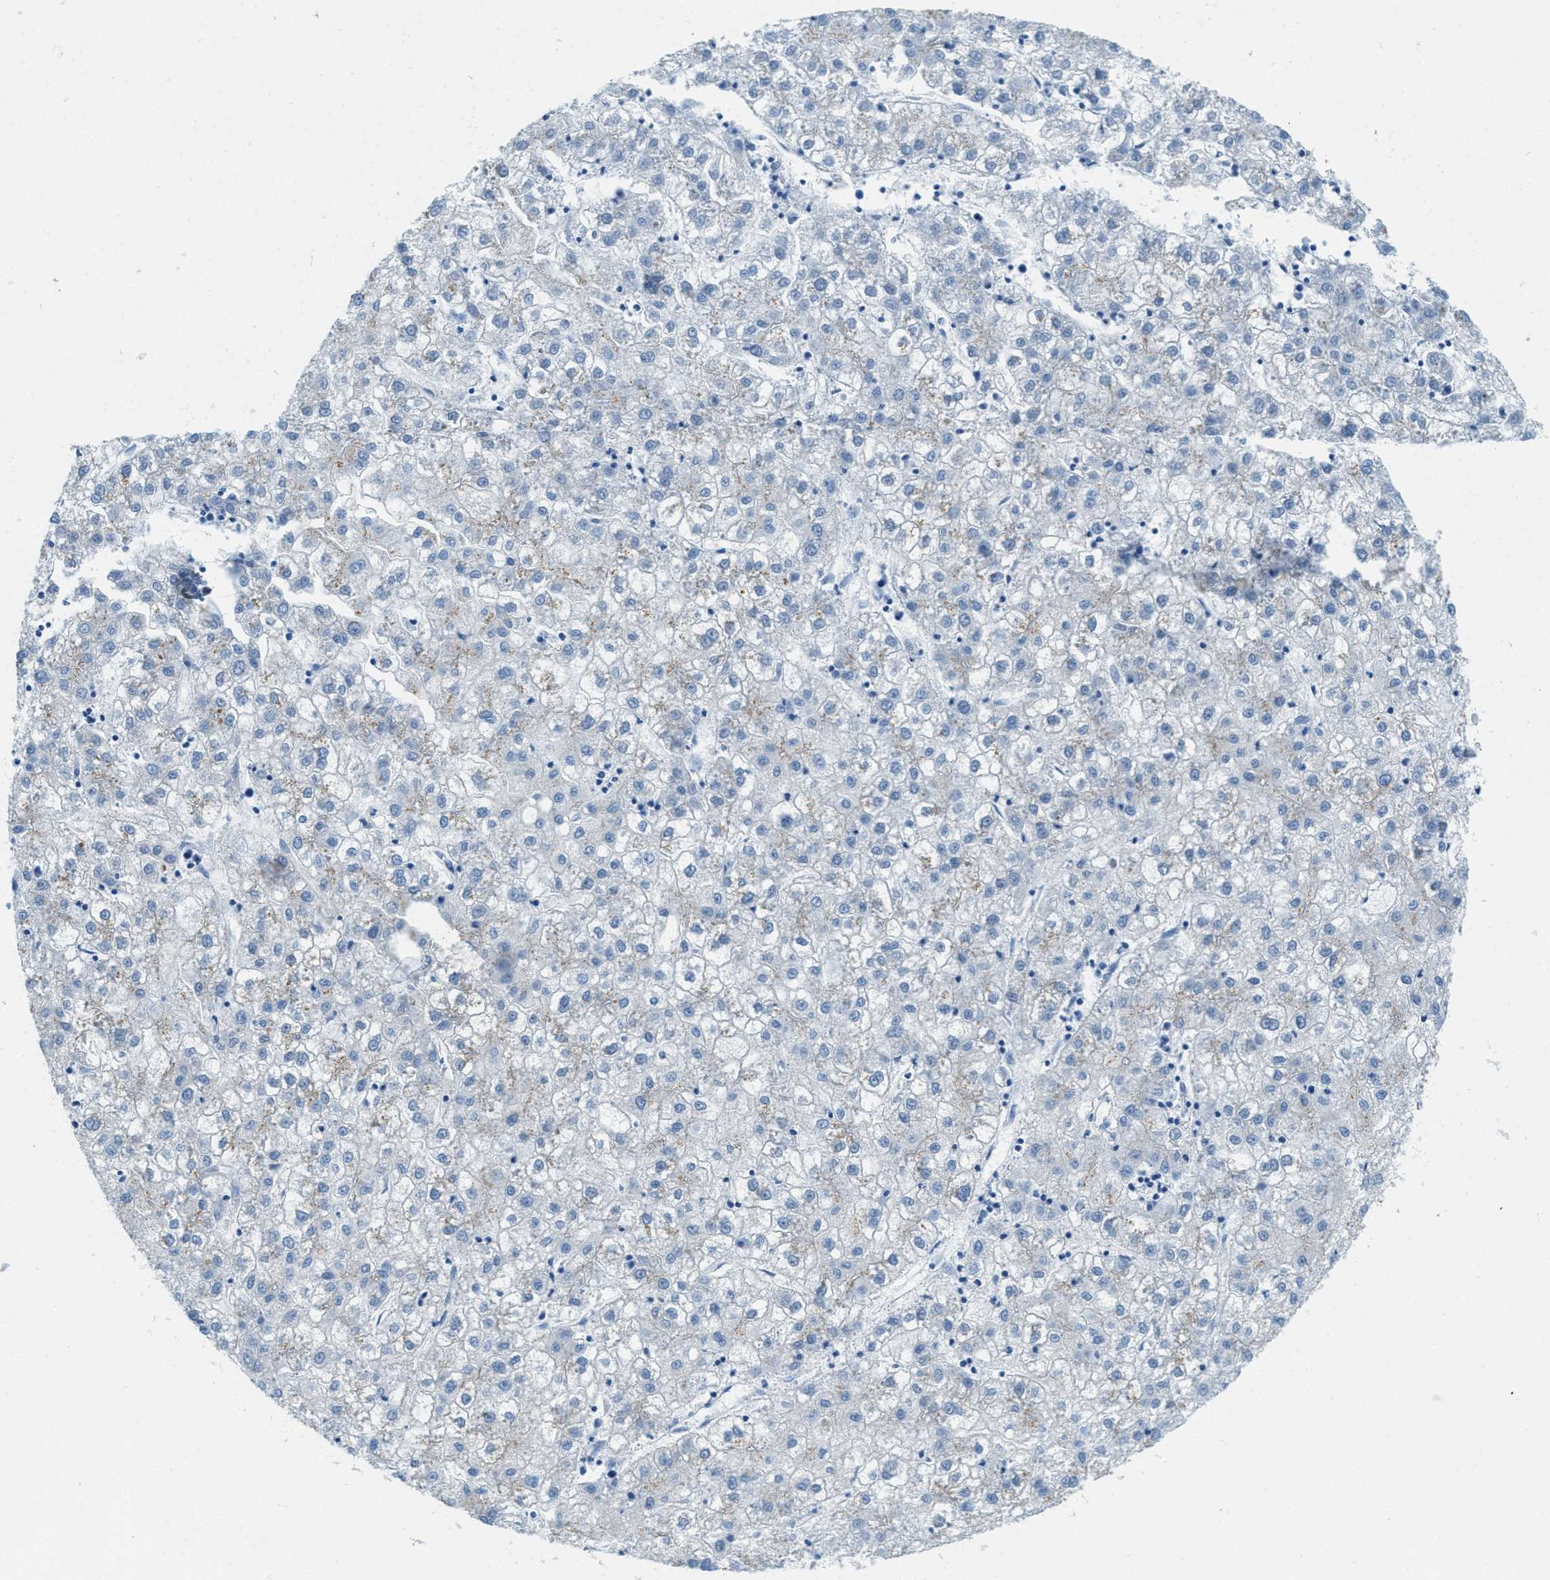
{"staining": {"intensity": "weak", "quantity": "25%-75%", "location": "cytoplasmic/membranous"}, "tissue": "liver cancer", "cell_type": "Tumor cells", "image_type": "cancer", "snomed": [{"axis": "morphology", "description": "Carcinoma, Hepatocellular, NOS"}, {"axis": "topography", "description": "Liver"}], "caption": "Protein analysis of liver hepatocellular carcinoma tissue shows weak cytoplasmic/membranous staining in approximately 25%-75% of tumor cells.", "gene": "AP2B1", "patient": {"sex": "male", "age": 72}}